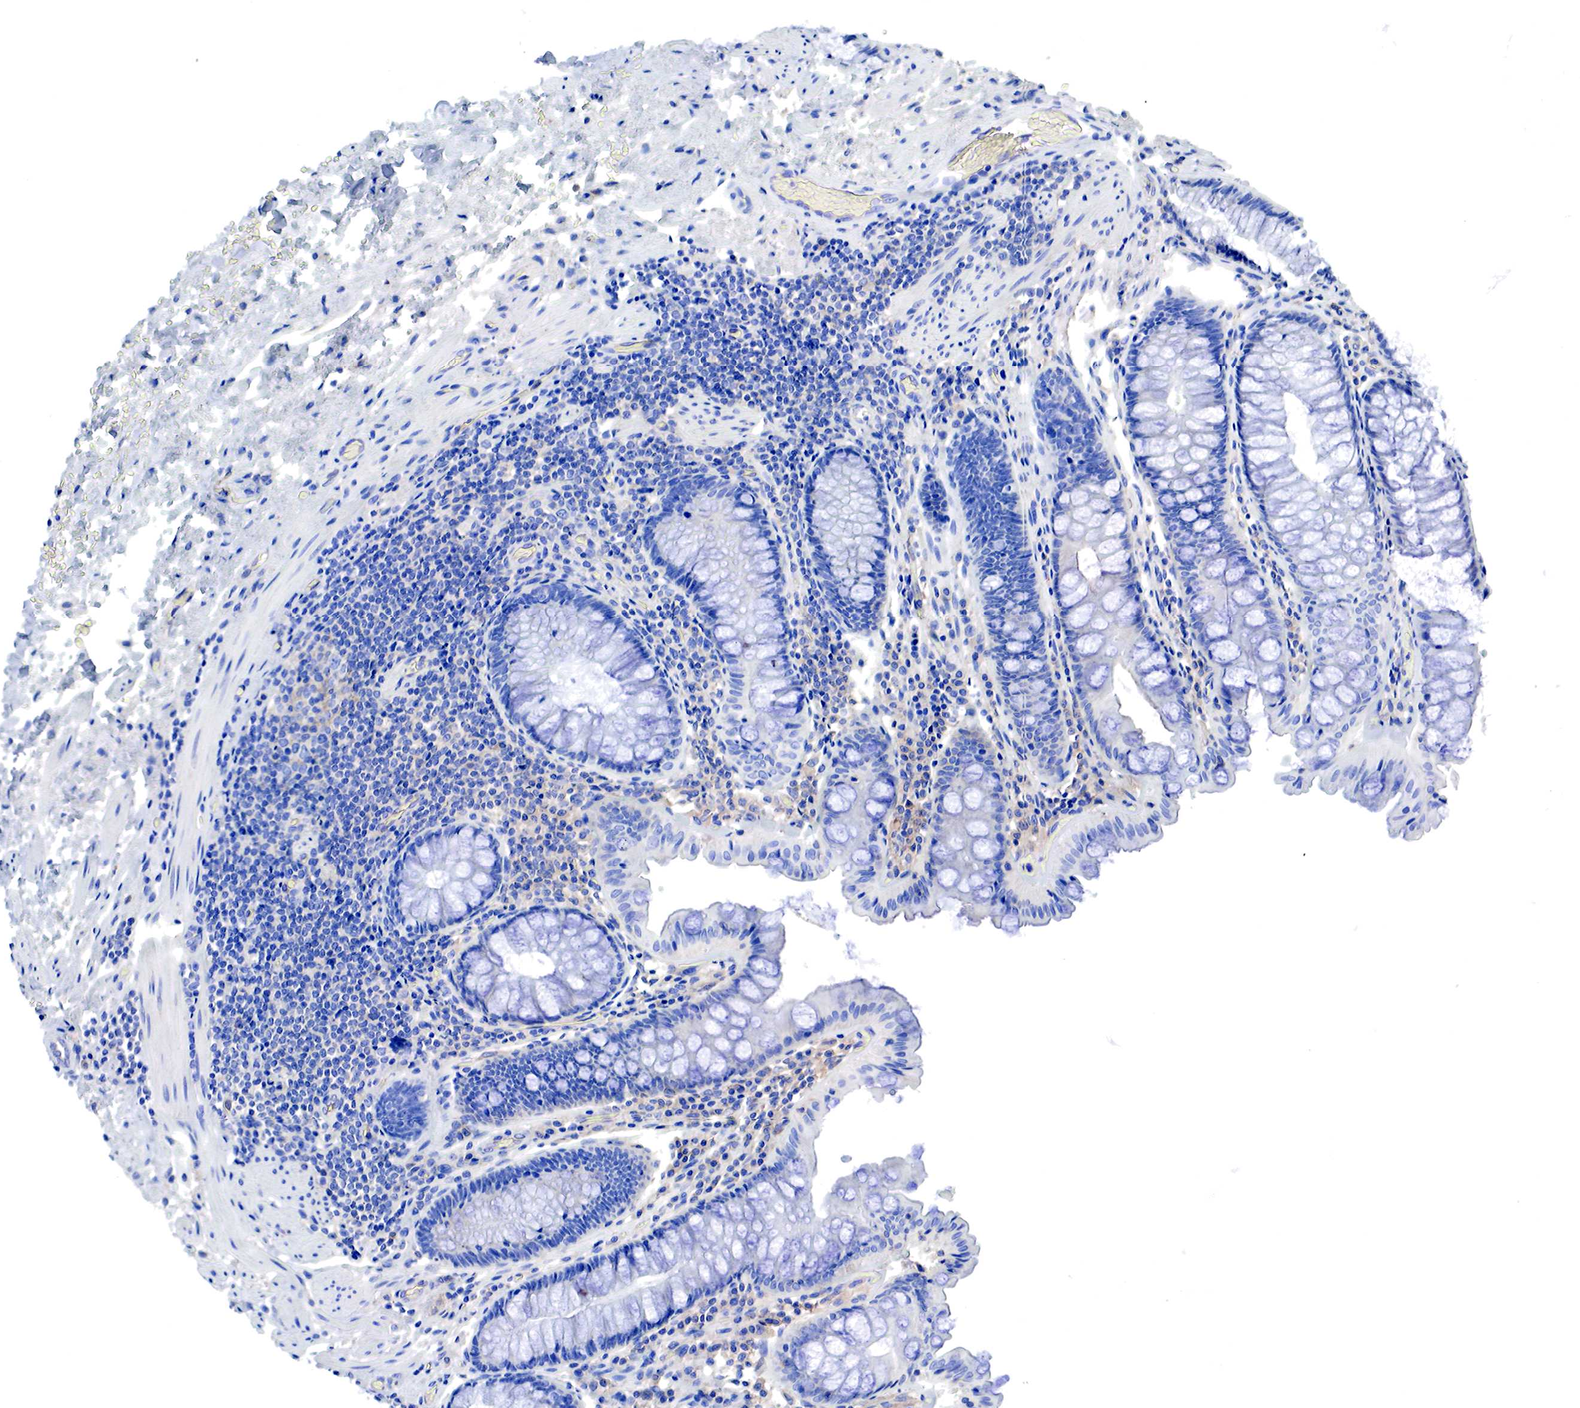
{"staining": {"intensity": "negative", "quantity": "none", "location": "none"}, "tissue": "rectum", "cell_type": "Glandular cells", "image_type": "normal", "snomed": [{"axis": "morphology", "description": "Normal tissue, NOS"}, {"axis": "topography", "description": "Rectum"}], "caption": "Immunohistochemistry of unremarkable human rectum demonstrates no positivity in glandular cells.", "gene": "MSN", "patient": {"sex": "male", "age": 77}}